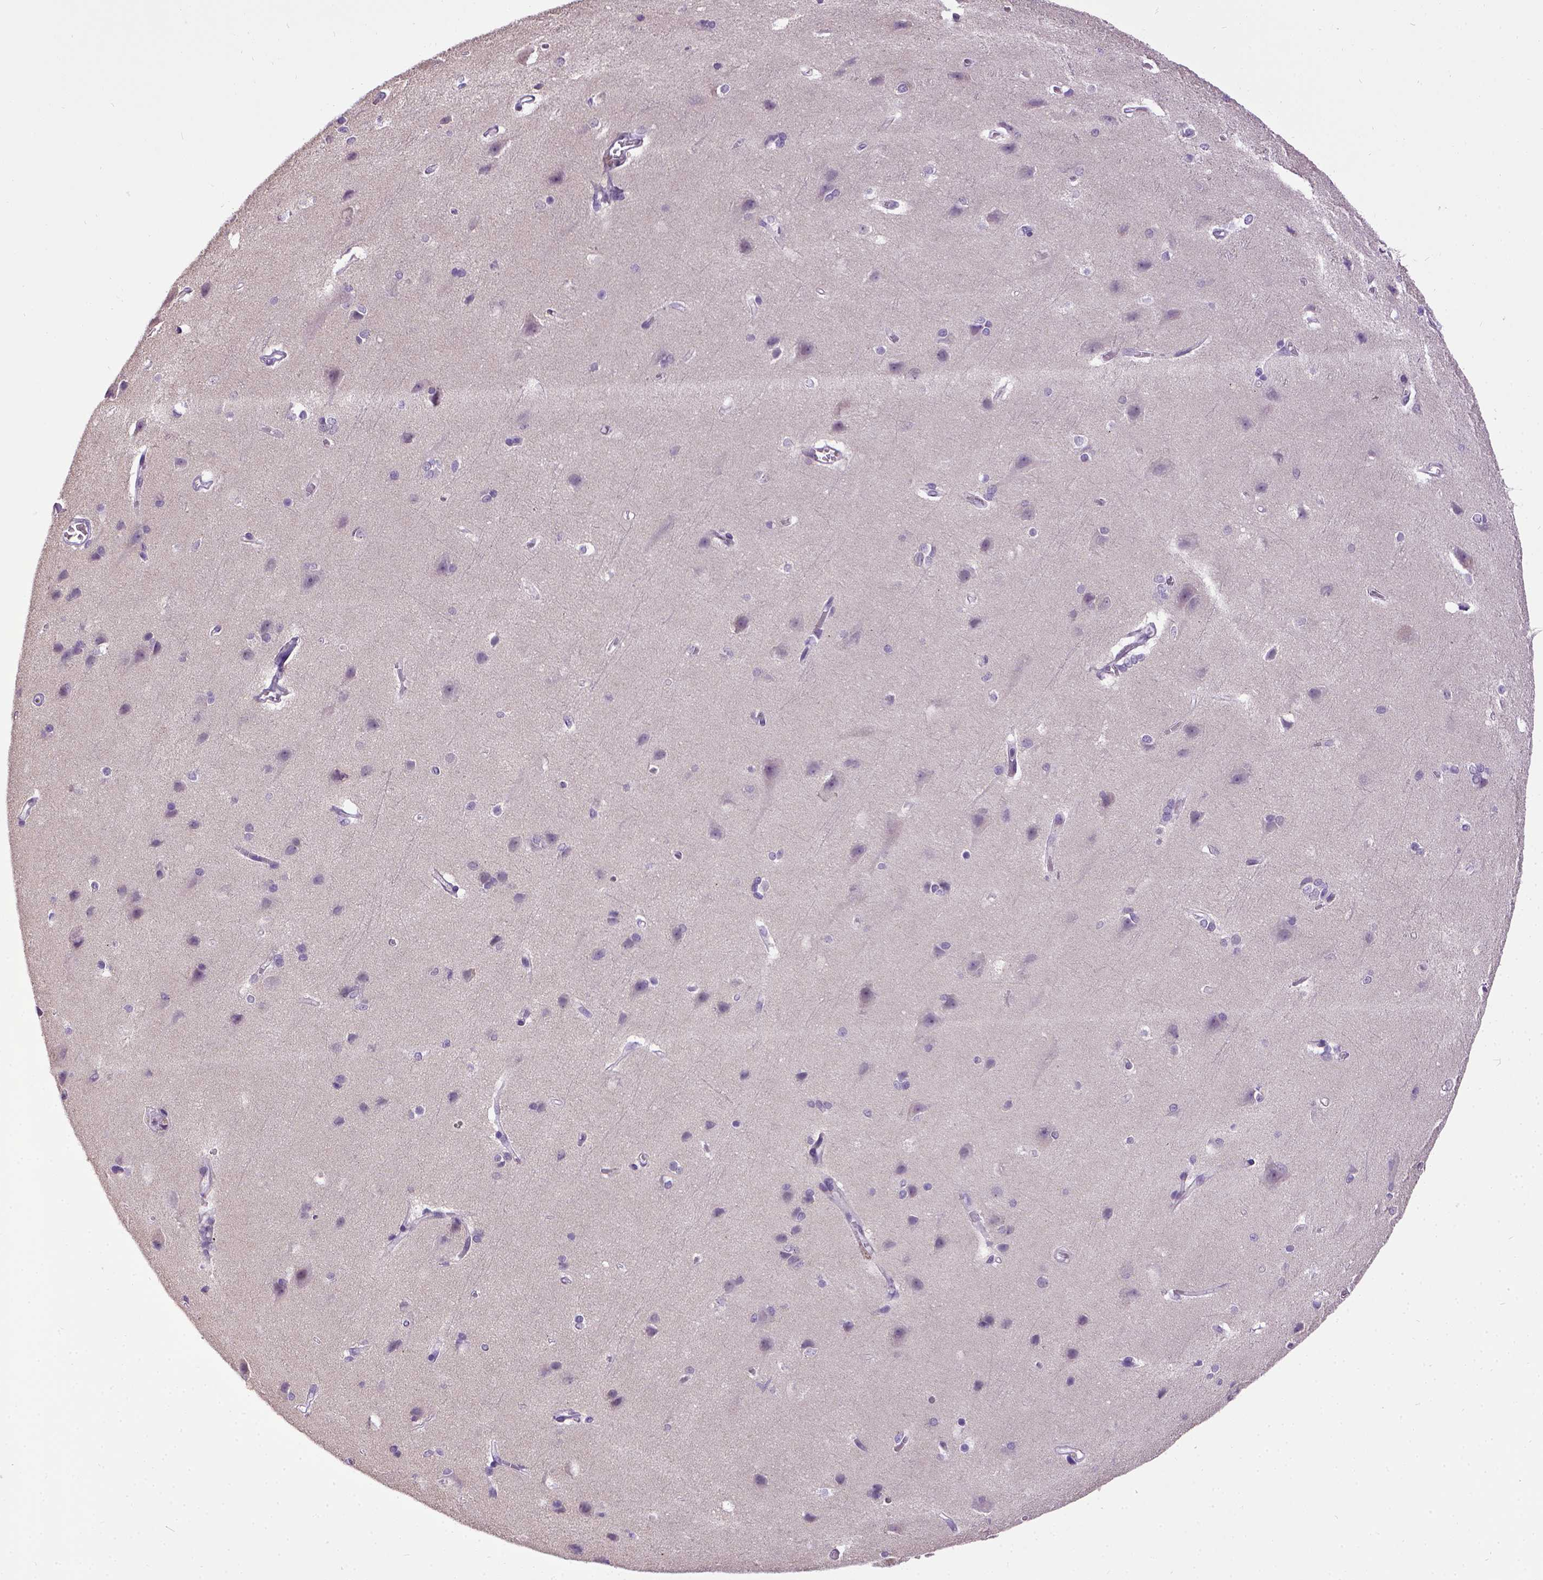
{"staining": {"intensity": "negative", "quantity": "none", "location": "none"}, "tissue": "cerebral cortex", "cell_type": "Endothelial cells", "image_type": "normal", "snomed": [{"axis": "morphology", "description": "Normal tissue, NOS"}, {"axis": "topography", "description": "Cerebral cortex"}], "caption": "This histopathology image is of benign cerebral cortex stained with IHC to label a protein in brown with the nuclei are counter-stained blue. There is no positivity in endothelial cells.", "gene": "CDH1", "patient": {"sex": "male", "age": 37}}